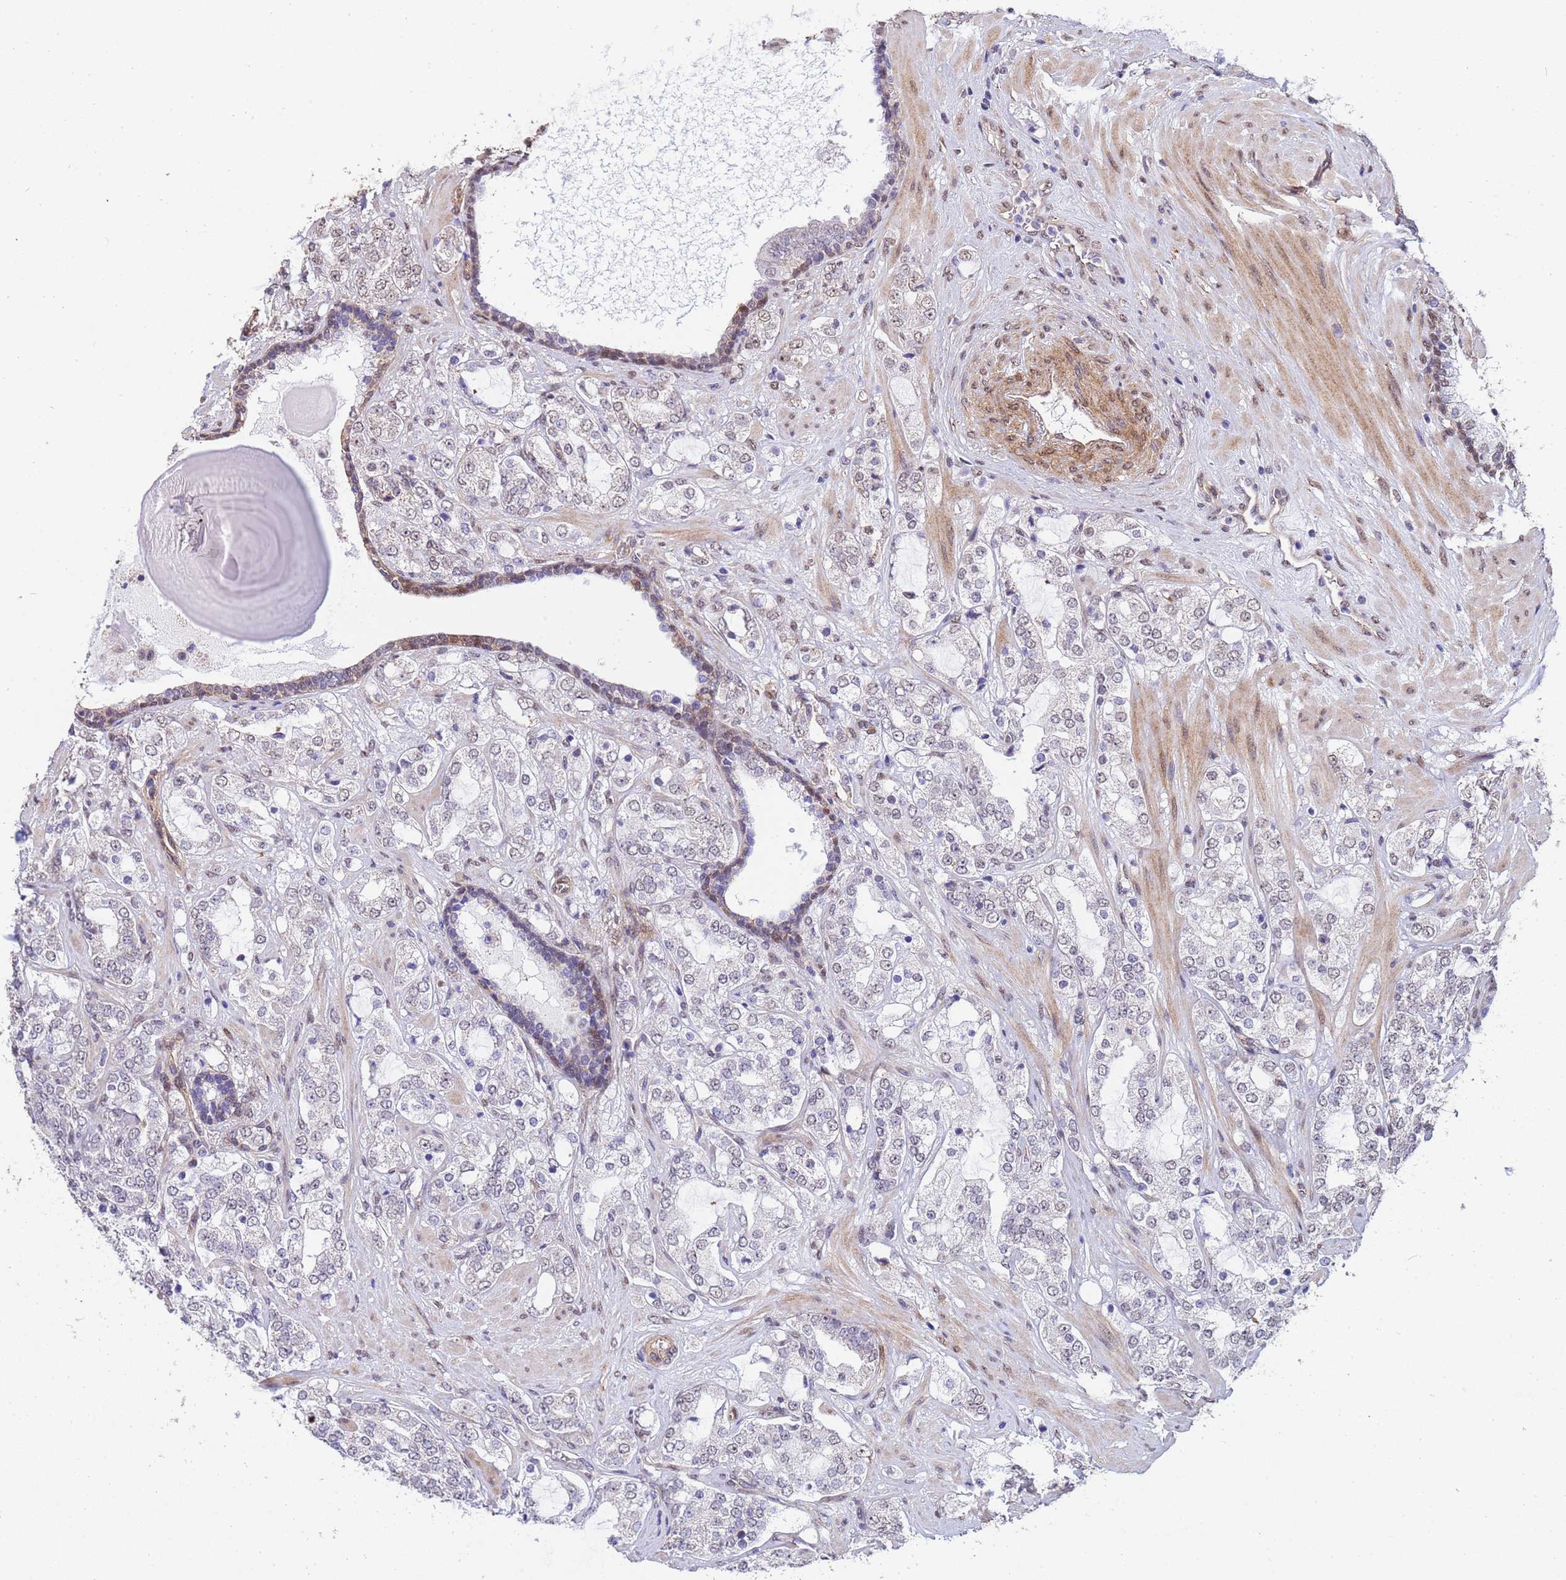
{"staining": {"intensity": "negative", "quantity": "none", "location": "none"}, "tissue": "prostate cancer", "cell_type": "Tumor cells", "image_type": "cancer", "snomed": [{"axis": "morphology", "description": "Adenocarcinoma, High grade"}, {"axis": "topography", "description": "Prostate"}], "caption": "Immunohistochemistry of human adenocarcinoma (high-grade) (prostate) exhibits no staining in tumor cells. (DAB (3,3'-diaminobenzidine) IHC visualized using brightfield microscopy, high magnification).", "gene": "TRIP6", "patient": {"sex": "male", "age": 64}}